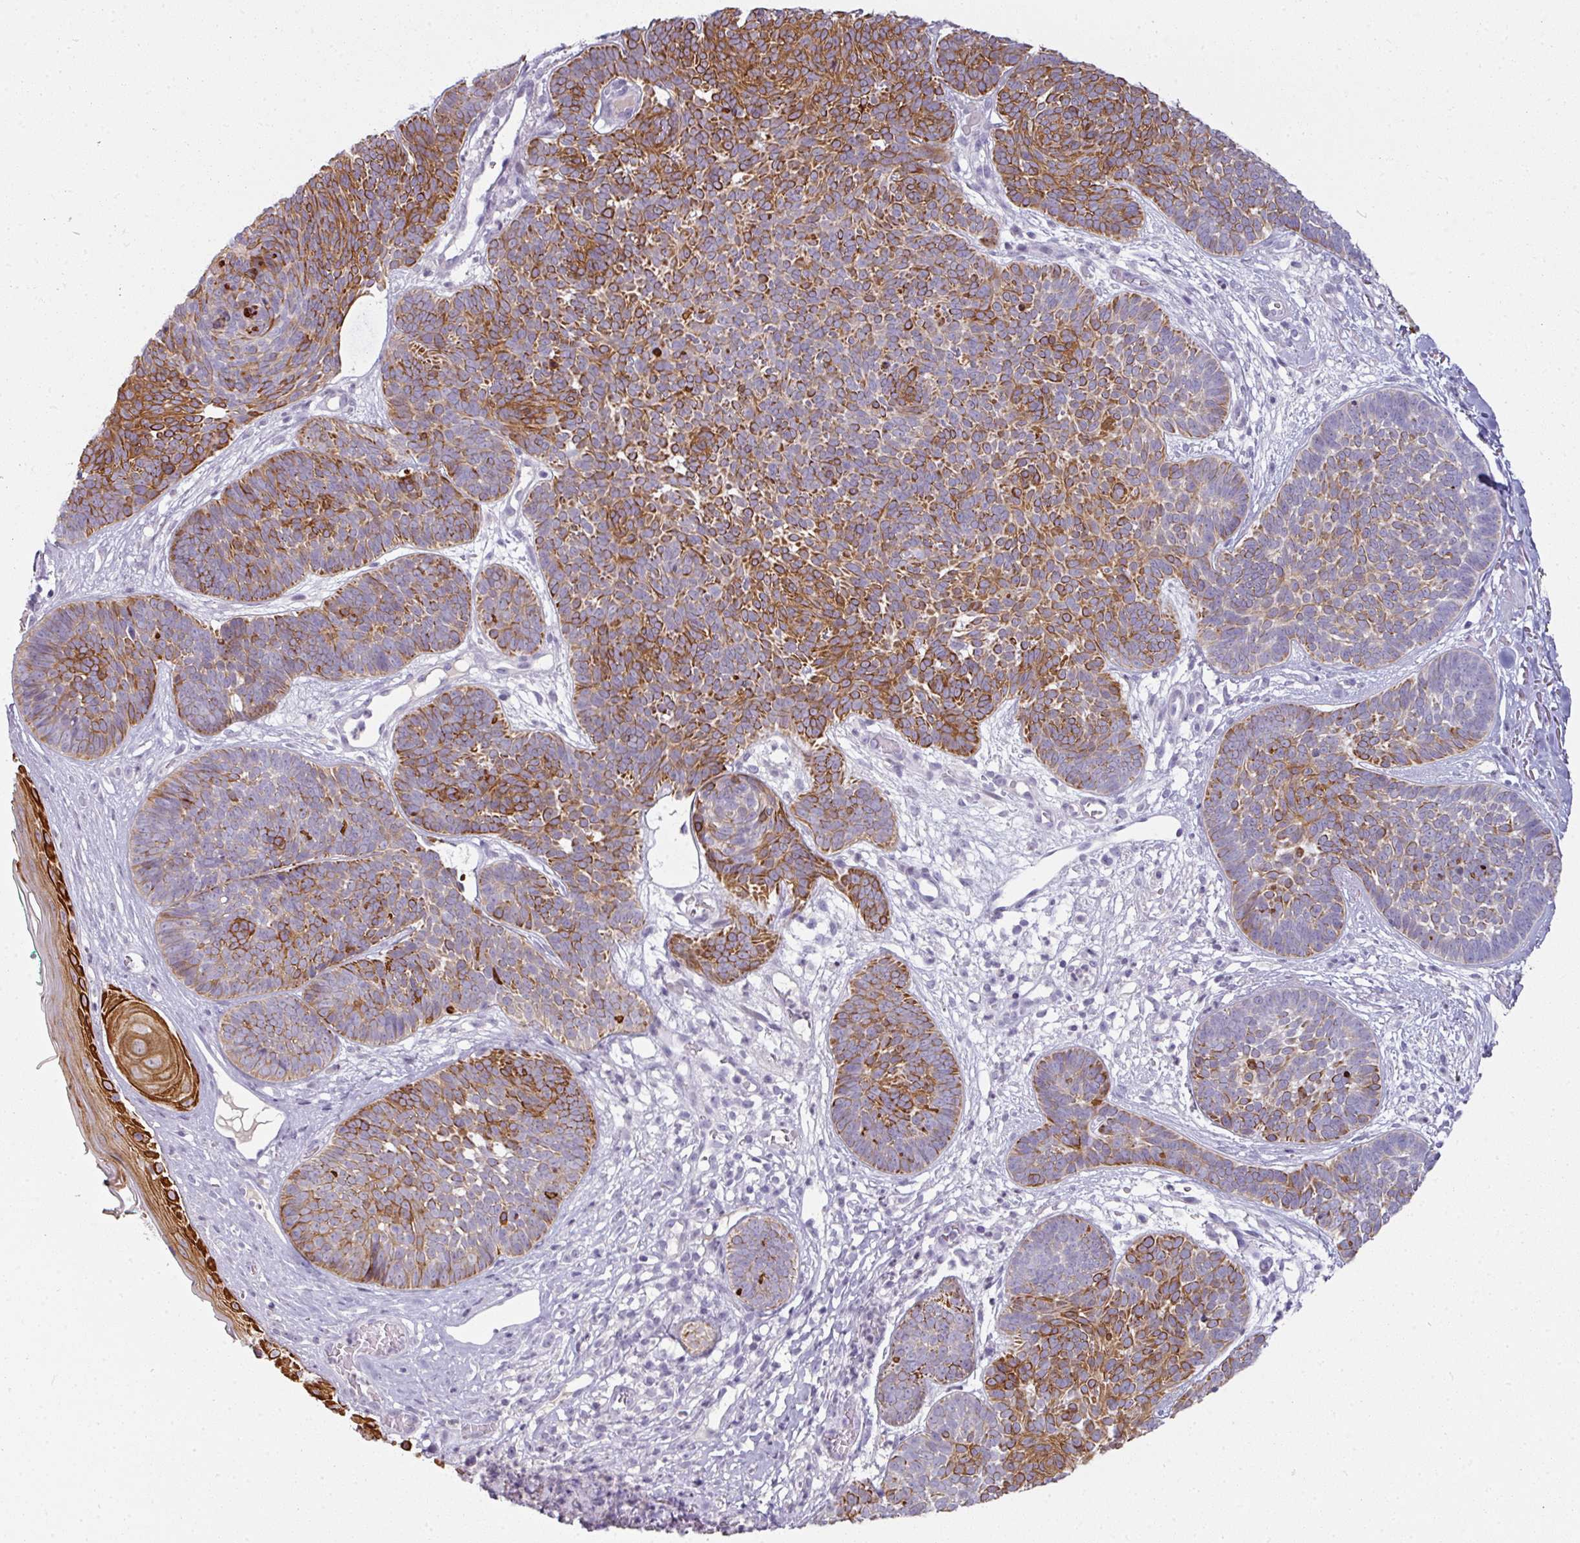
{"staining": {"intensity": "strong", "quantity": "25%-75%", "location": "cytoplasmic/membranous"}, "tissue": "skin cancer", "cell_type": "Tumor cells", "image_type": "cancer", "snomed": [{"axis": "morphology", "description": "Basal cell carcinoma"}, {"axis": "topography", "description": "Skin"}, {"axis": "topography", "description": "Skin of neck"}, {"axis": "topography", "description": "Skin of shoulder"}, {"axis": "topography", "description": "Skin of back"}], "caption": "The photomicrograph demonstrates immunohistochemical staining of basal cell carcinoma (skin). There is strong cytoplasmic/membranous positivity is present in approximately 25%-75% of tumor cells.", "gene": "GTF2H3", "patient": {"sex": "male", "age": 80}}